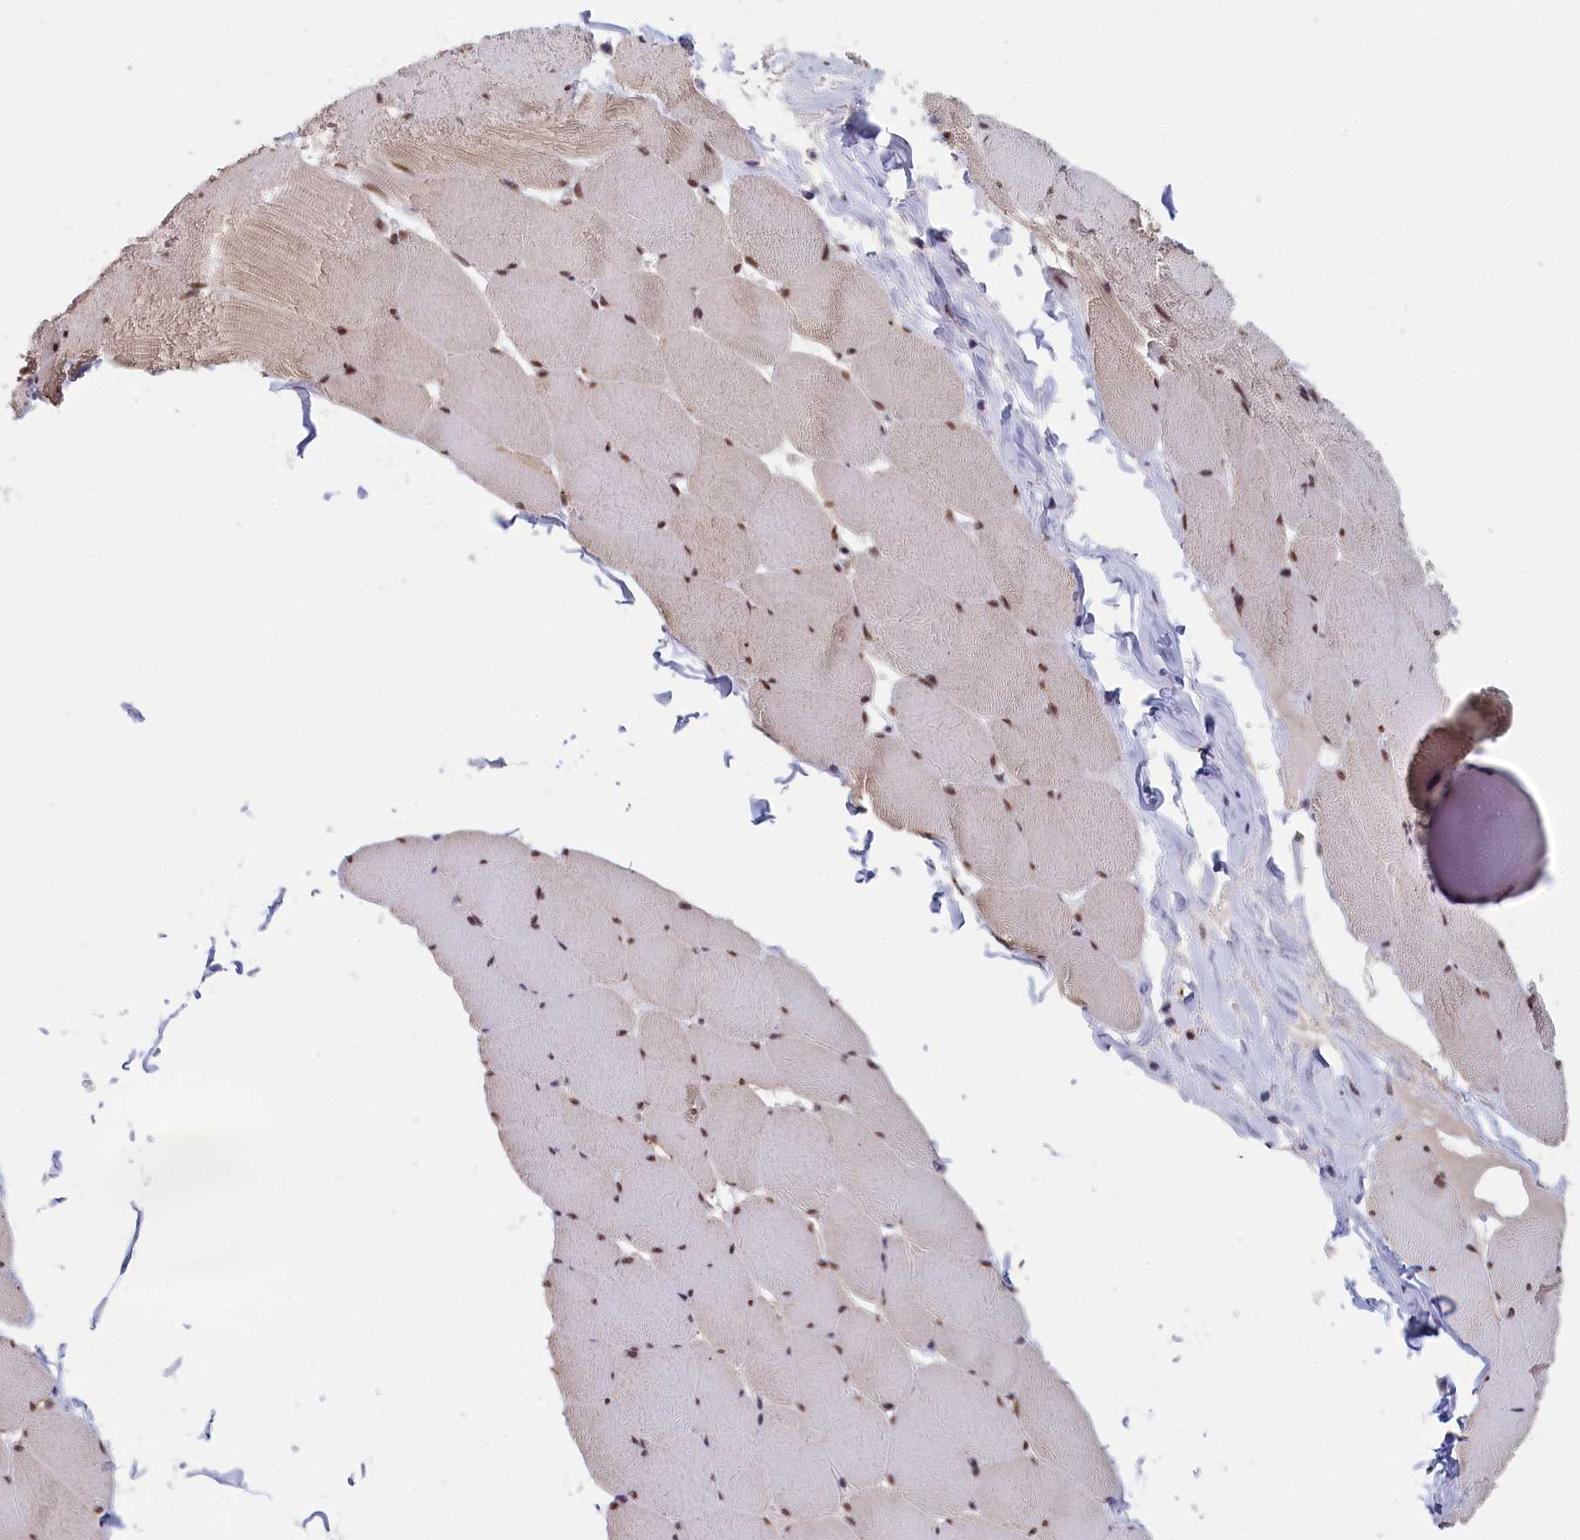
{"staining": {"intensity": "moderate", "quantity": ">75%", "location": "nuclear"}, "tissue": "skeletal muscle", "cell_type": "Myocytes", "image_type": "normal", "snomed": [{"axis": "morphology", "description": "Normal tissue, NOS"}, {"axis": "topography", "description": "Skeletal muscle"}], "caption": "Skeletal muscle stained with IHC shows moderate nuclear expression in approximately >75% of myocytes.", "gene": "PIGQ", "patient": {"sex": "male", "age": 62}}